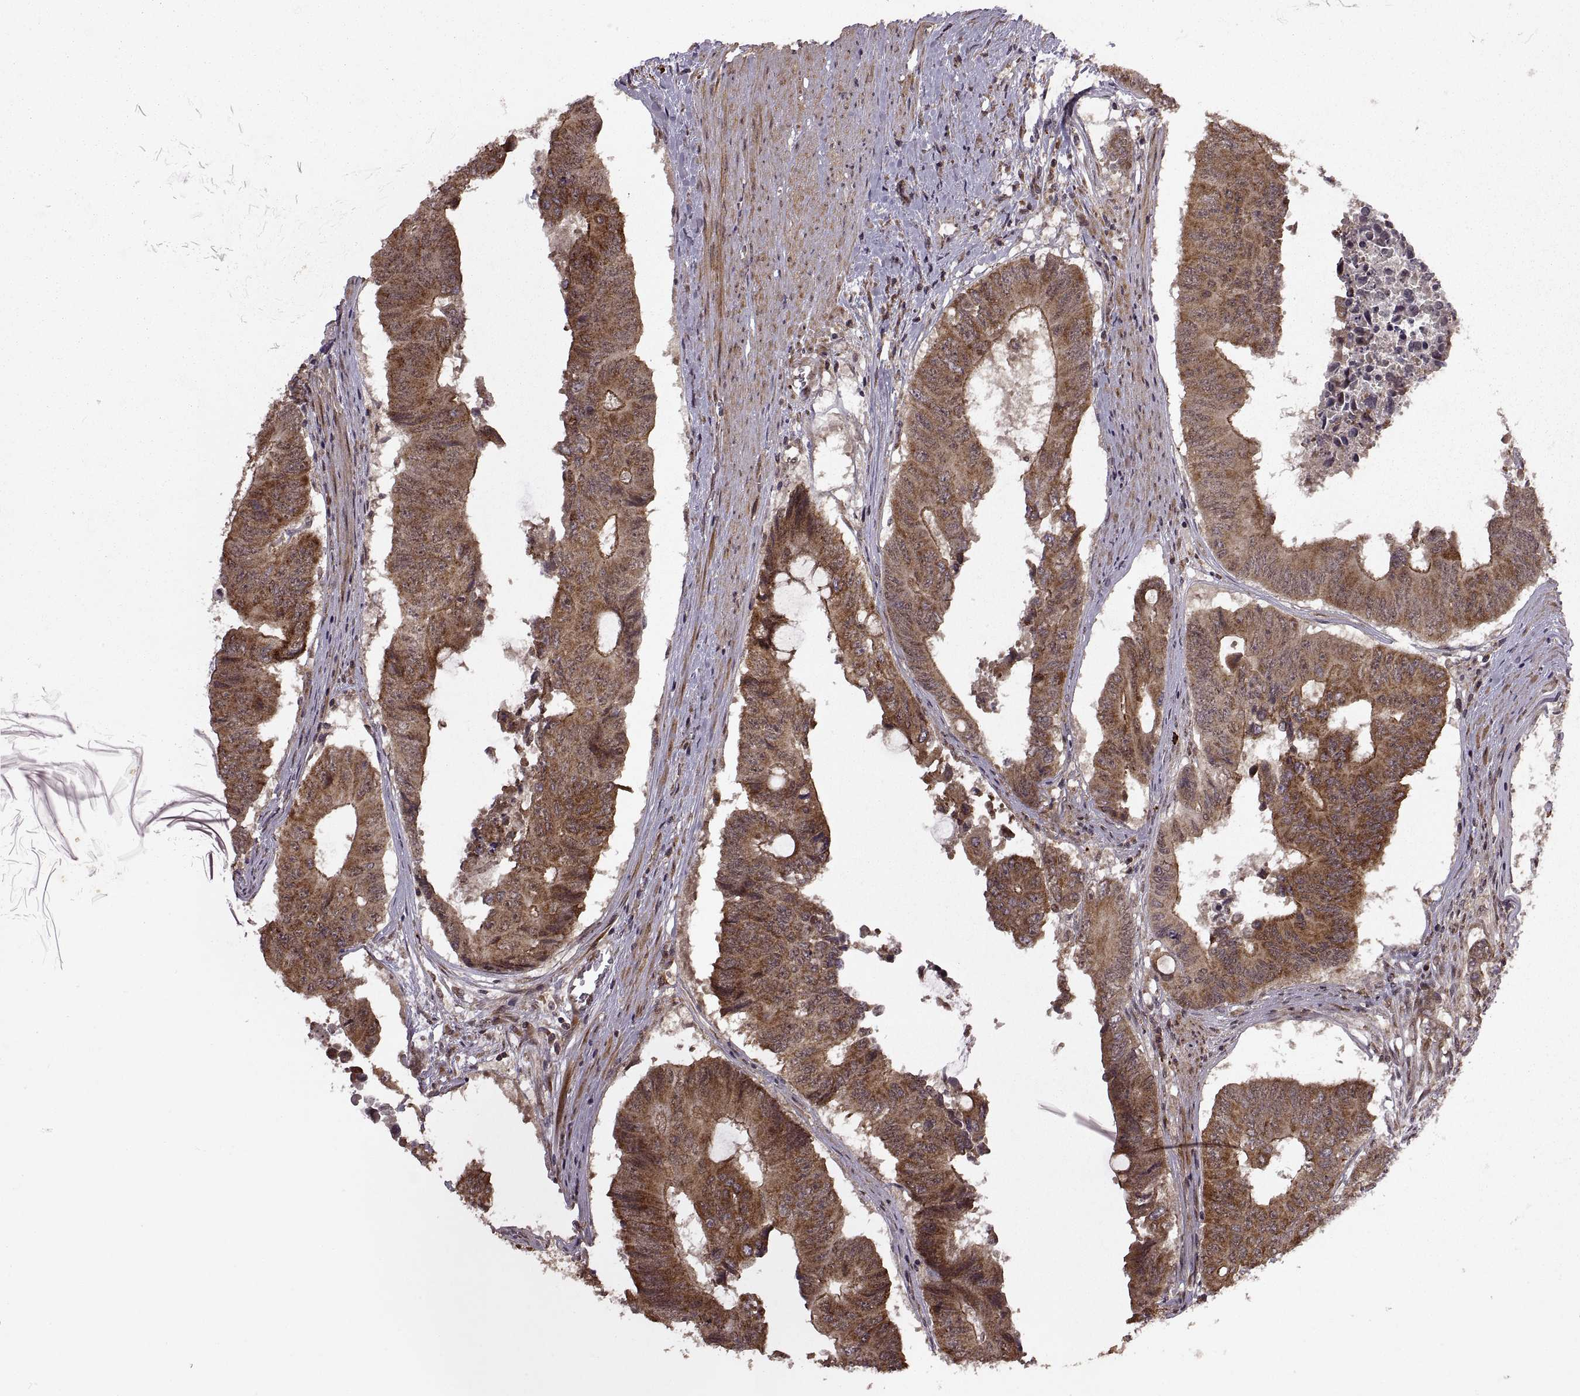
{"staining": {"intensity": "moderate", "quantity": ">75%", "location": "cytoplasmic/membranous"}, "tissue": "colorectal cancer", "cell_type": "Tumor cells", "image_type": "cancer", "snomed": [{"axis": "morphology", "description": "Adenocarcinoma, NOS"}, {"axis": "topography", "description": "Rectum"}], "caption": "Immunohistochemistry (DAB) staining of human colorectal cancer shows moderate cytoplasmic/membranous protein staining in approximately >75% of tumor cells. (Brightfield microscopy of DAB IHC at high magnification).", "gene": "PTOV1", "patient": {"sex": "male", "age": 59}}